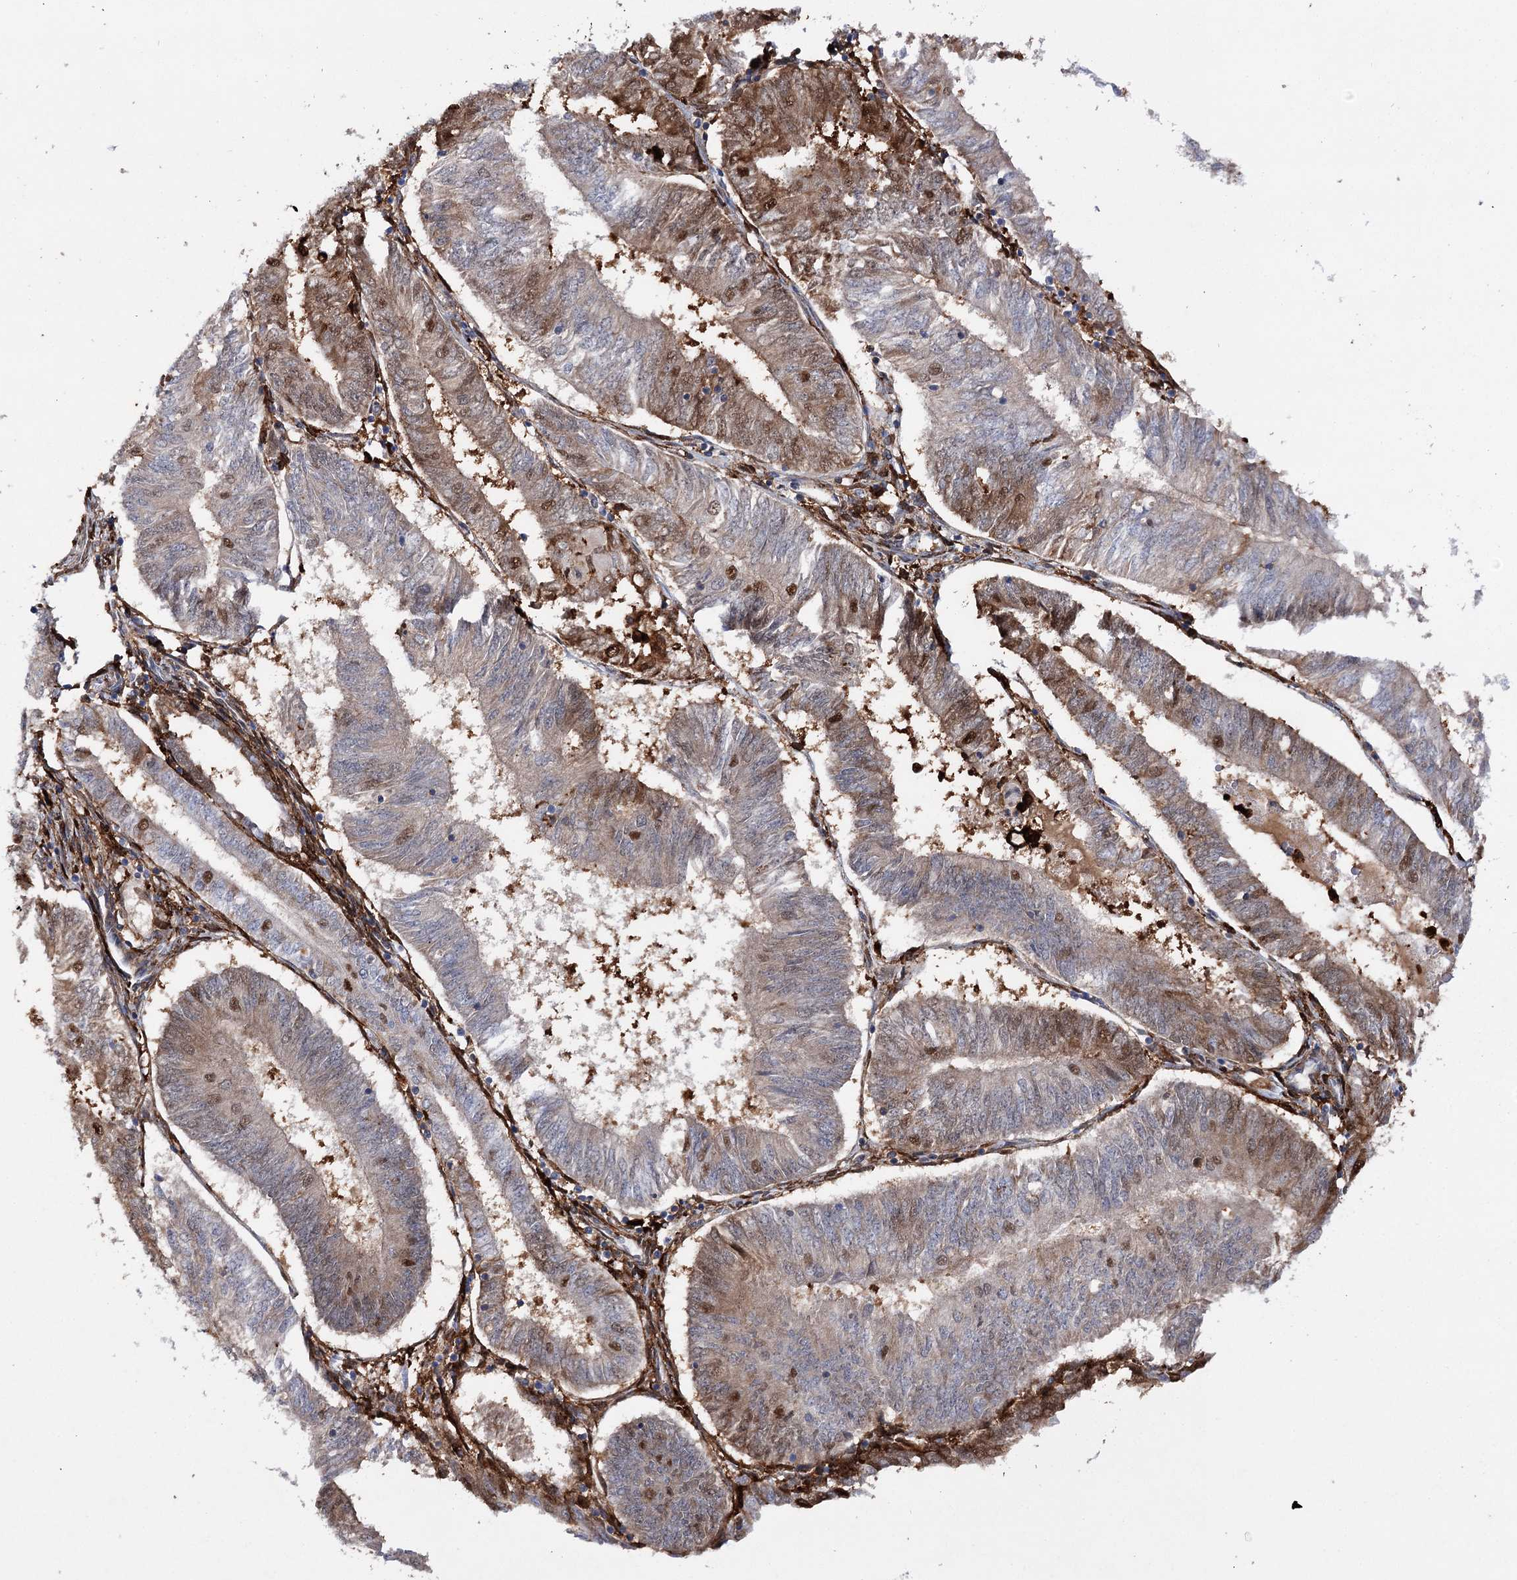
{"staining": {"intensity": "moderate", "quantity": "25%-75%", "location": "cytoplasmic/membranous,nuclear"}, "tissue": "endometrial cancer", "cell_type": "Tumor cells", "image_type": "cancer", "snomed": [{"axis": "morphology", "description": "Adenocarcinoma, NOS"}, {"axis": "topography", "description": "Endometrium"}], "caption": "Immunohistochemistry (IHC) image of endometrial adenocarcinoma stained for a protein (brown), which shows medium levels of moderate cytoplasmic/membranous and nuclear expression in approximately 25%-75% of tumor cells.", "gene": "CFAP46", "patient": {"sex": "female", "age": 58}}